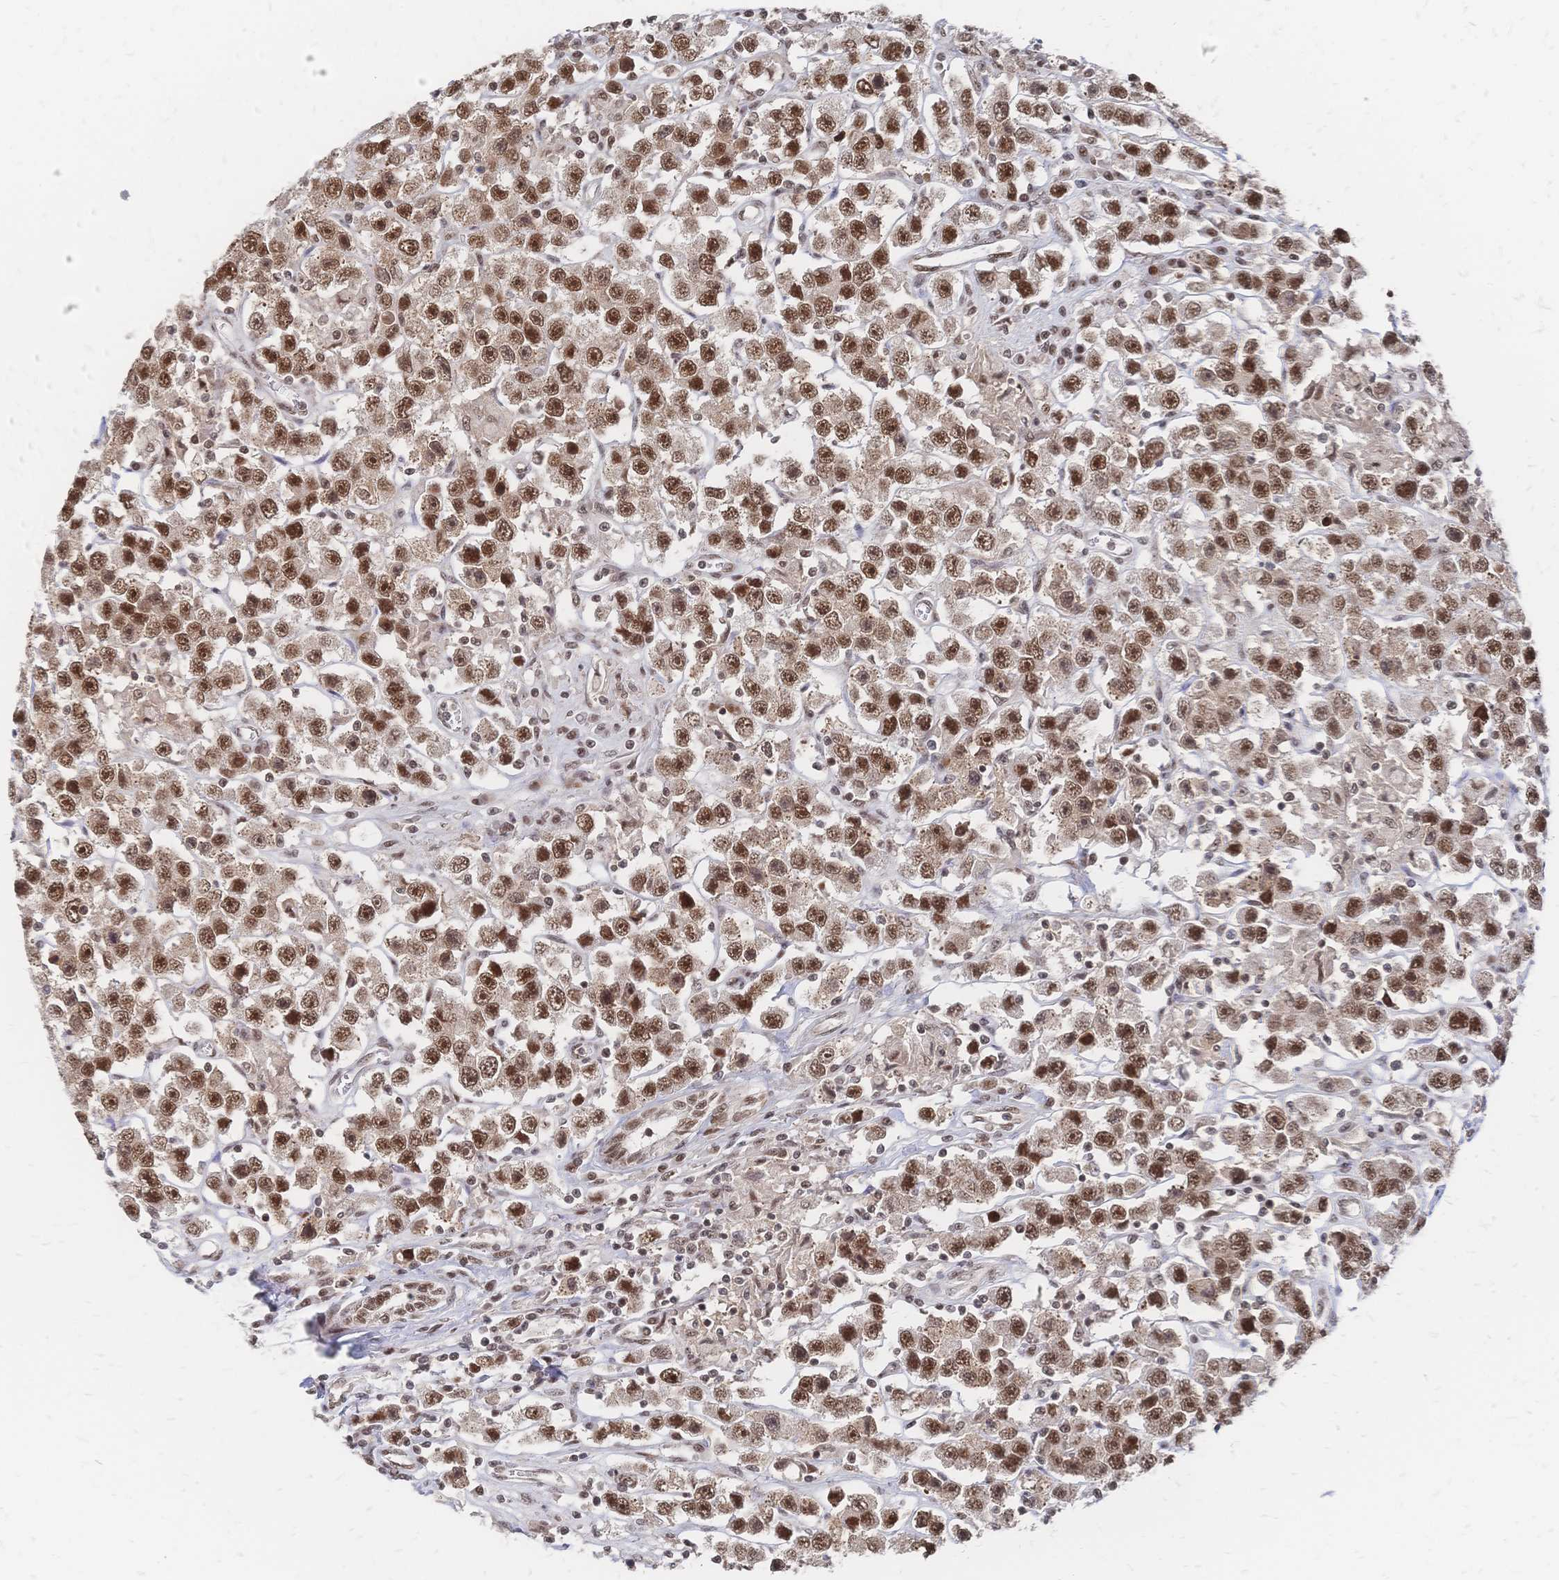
{"staining": {"intensity": "strong", "quantity": ">75%", "location": "nuclear"}, "tissue": "testis cancer", "cell_type": "Tumor cells", "image_type": "cancer", "snomed": [{"axis": "morphology", "description": "Seminoma, NOS"}, {"axis": "topography", "description": "Testis"}], "caption": "Strong nuclear expression is seen in approximately >75% of tumor cells in testis cancer.", "gene": "NELFA", "patient": {"sex": "male", "age": 45}}